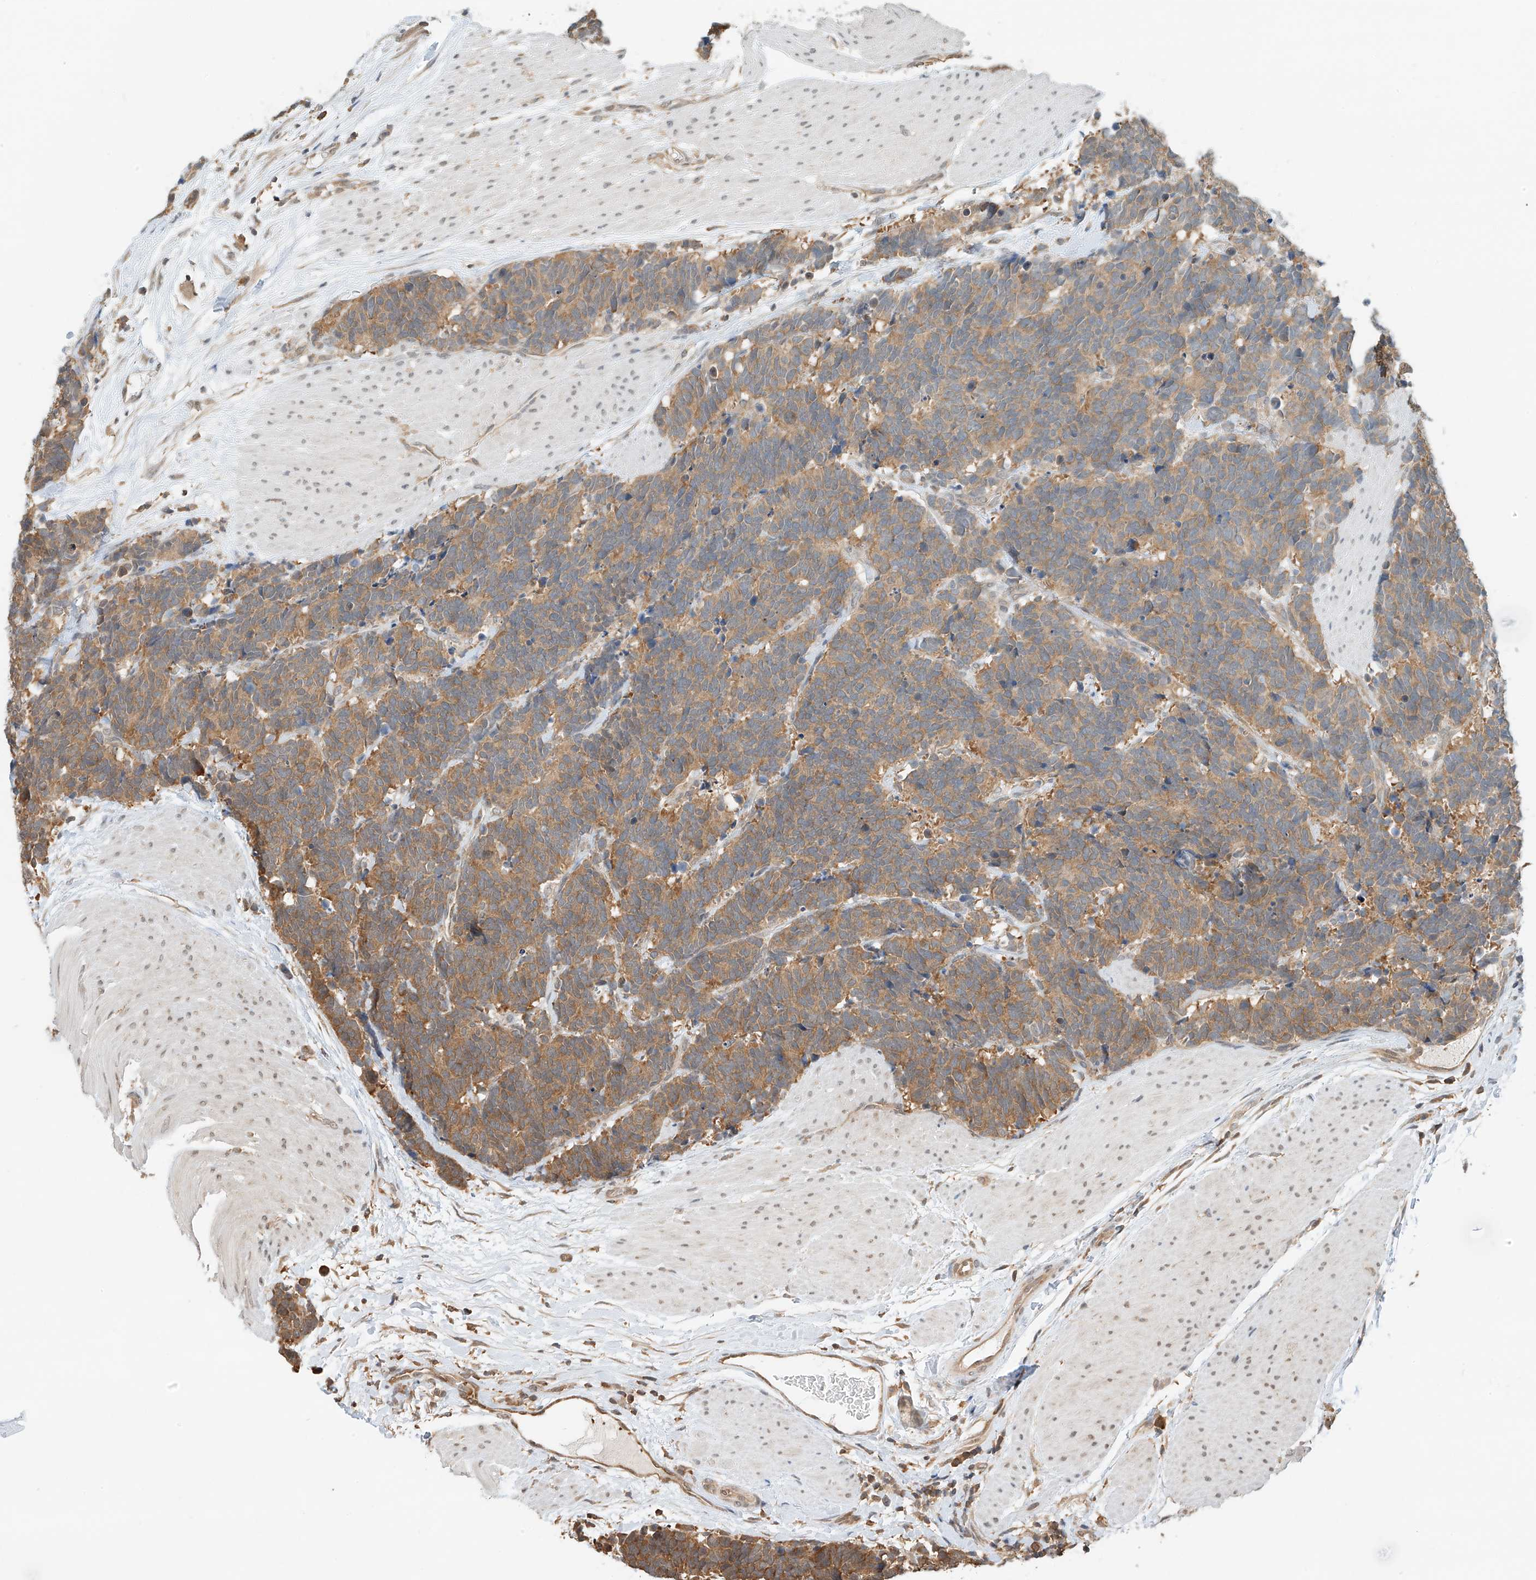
{"staining": {"intensity": "moderate", "quantity": ">75%", "location": "cytoplasmic/membranous"}, "tissue": "carcinoid", "cell_type": "Tumor cells", "image_type": "cancer", "snomed": [{"axis": "morphology", "description": "Carcinoma, NOS"}, {"axis": "morphology", "description": "Carcinoid, malignant, NOS"}, {"axis": "topography", "description": "Urinary bladder"}], "caption": "A brown stain highlights moderate cytoplasmic/membranous positivity of a protein in human carcinoid tumor cells.", "gene": "PPA2", "patient": {"sex": "male", "age": 57}}